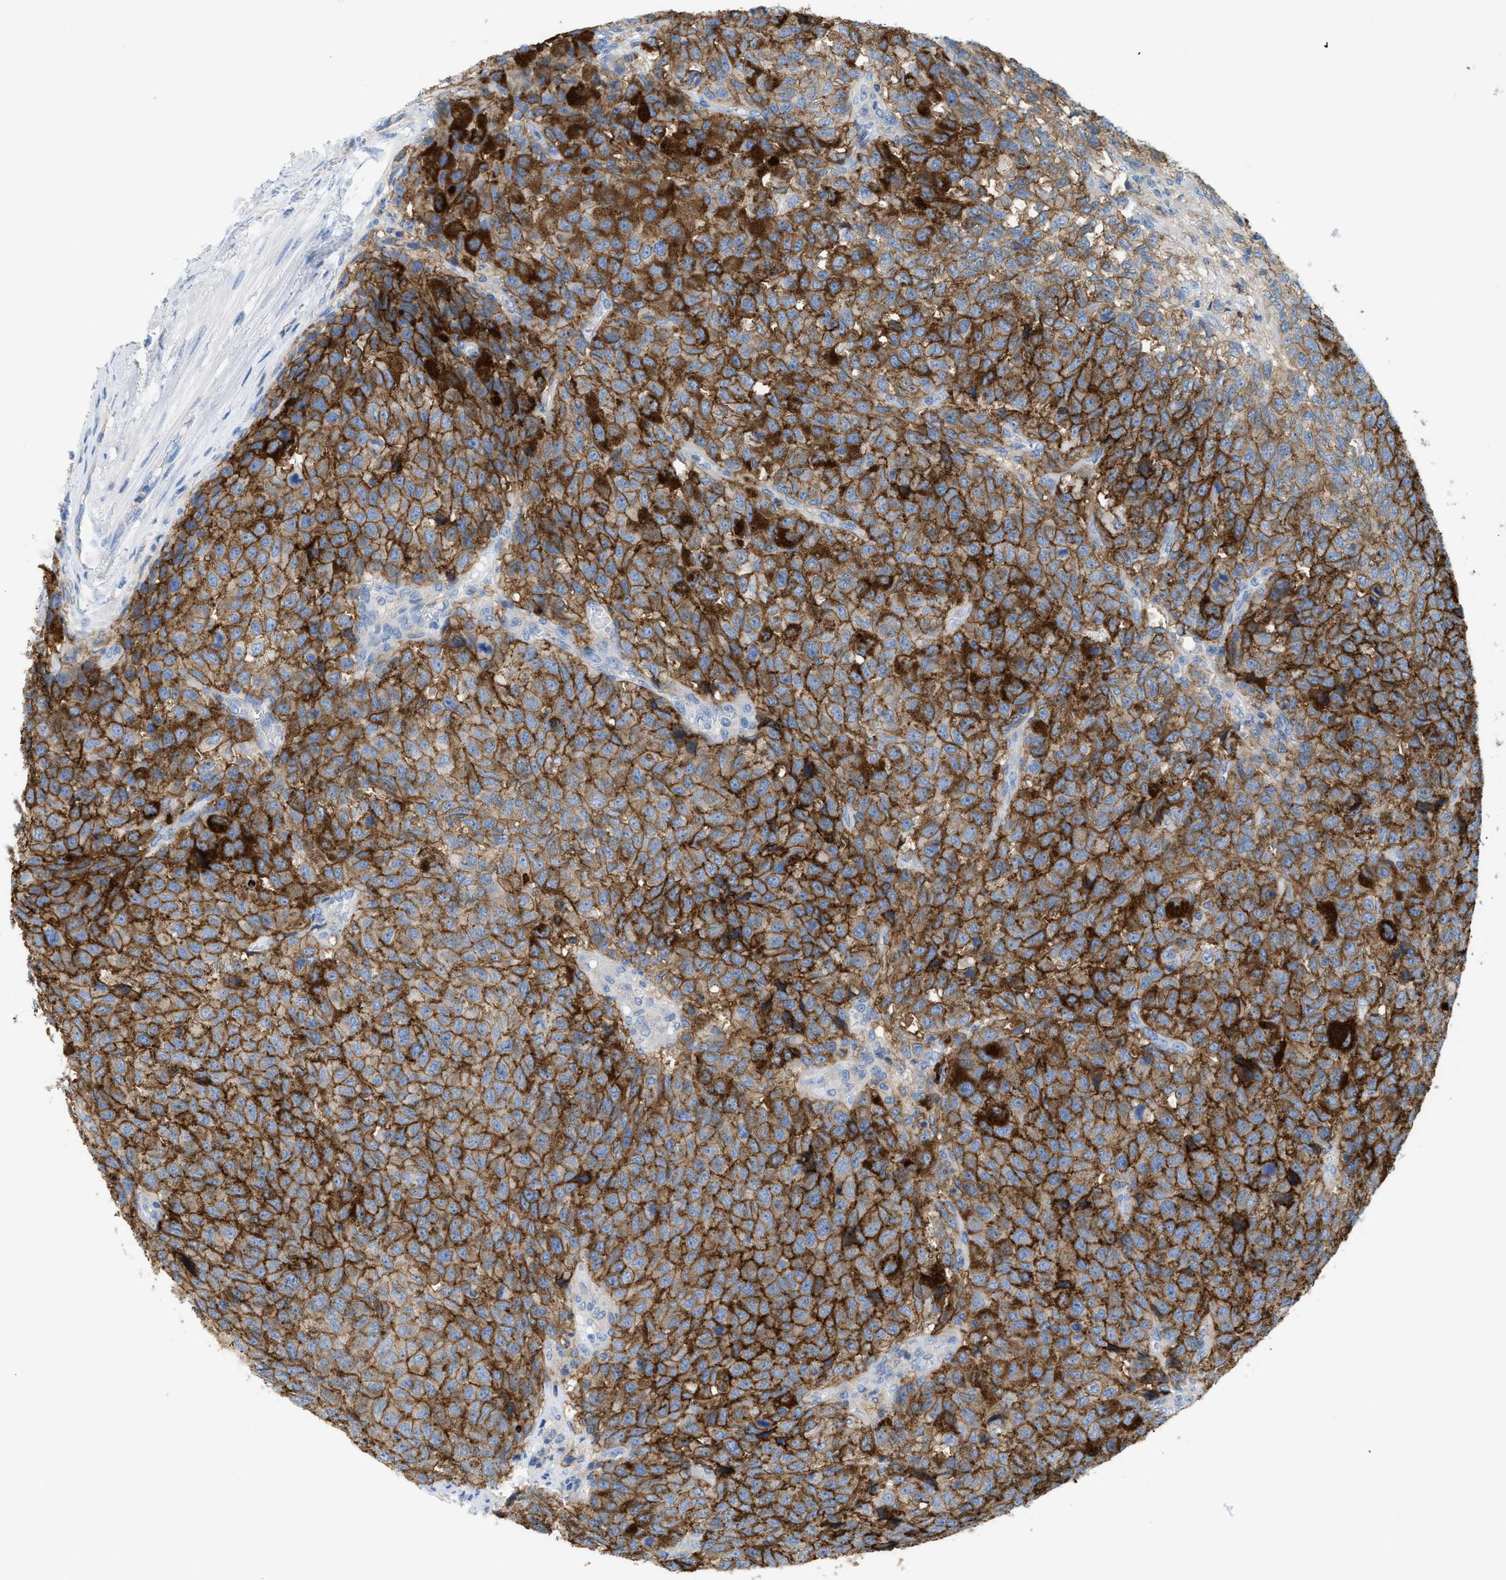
{"staining": {"intensity": "strong", "quantity": ">75%", "location": "cytoplasmic/membranous"}, "tissue": "testis cancer", "cell_type": "Tumor cells", "image_type": "cancer", "snomed": [{"axis": "morphology", "description": "Seminoma, NOS"}, {"axis": "topography", "description": "Testis"}], "caption": "The immunohistochemical stain labels strong cytoplasmic/membranous expression in tumor cells of seminoma (testis) tissue.", "gene": "SLC3A2", "patient": {"sex": "male", "age": 59}}